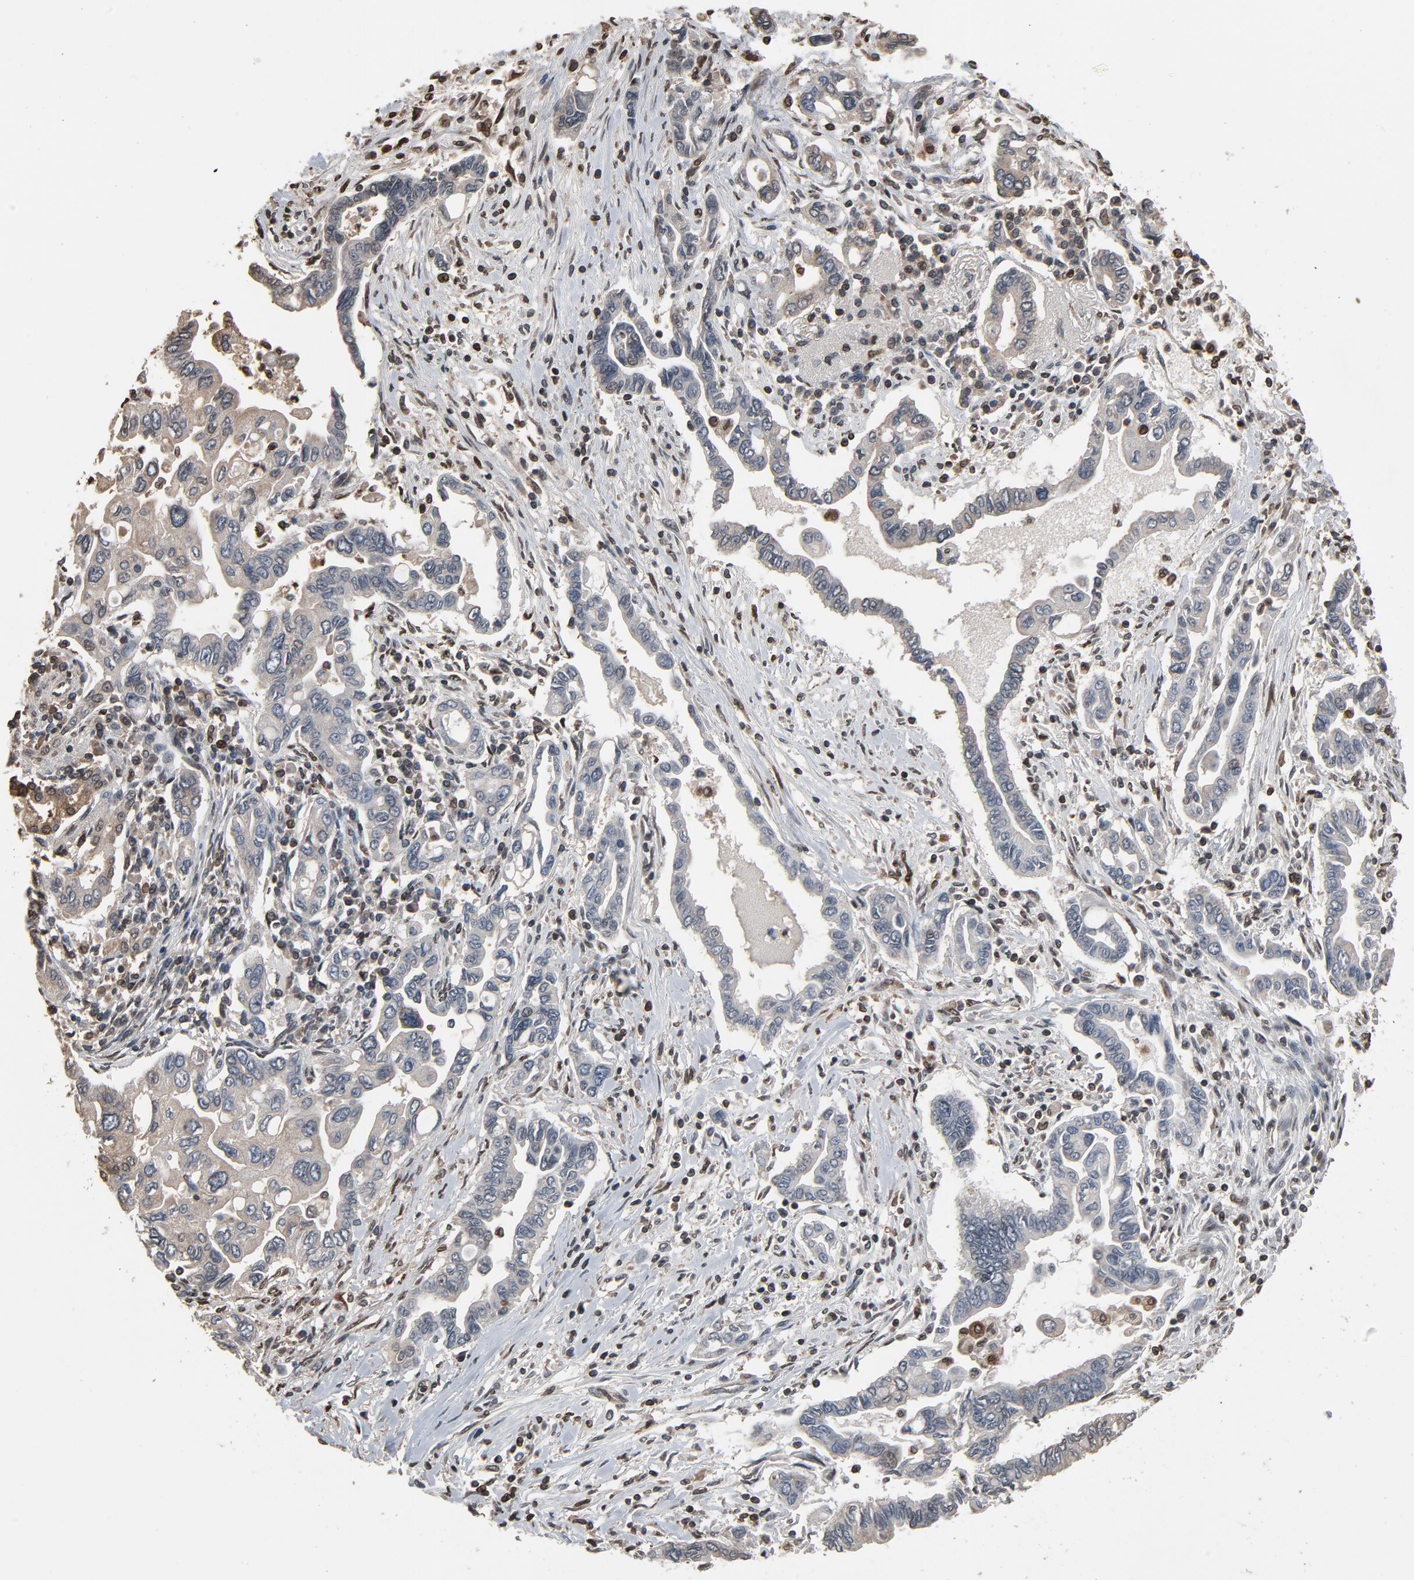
{"staining": {"intensity": "negative", "quantity": "none", "location": "none"}, "tissue": "pancreatic cancer", "cell_type": "Tumor cells", "image_type": "cancer", "snomed": [{"axis": "morphology", "description": "Adenocarcinoma, NOS"}, {"axis": "topography", "description": "Pancreas"}], "caption": "Immunohistochemical staining of human adenocarcinoma (pancreatic) shows no significant staining in tumor cells.", "gene": "UBE2D1", "patient": {"sex": "female", "age": 57}}